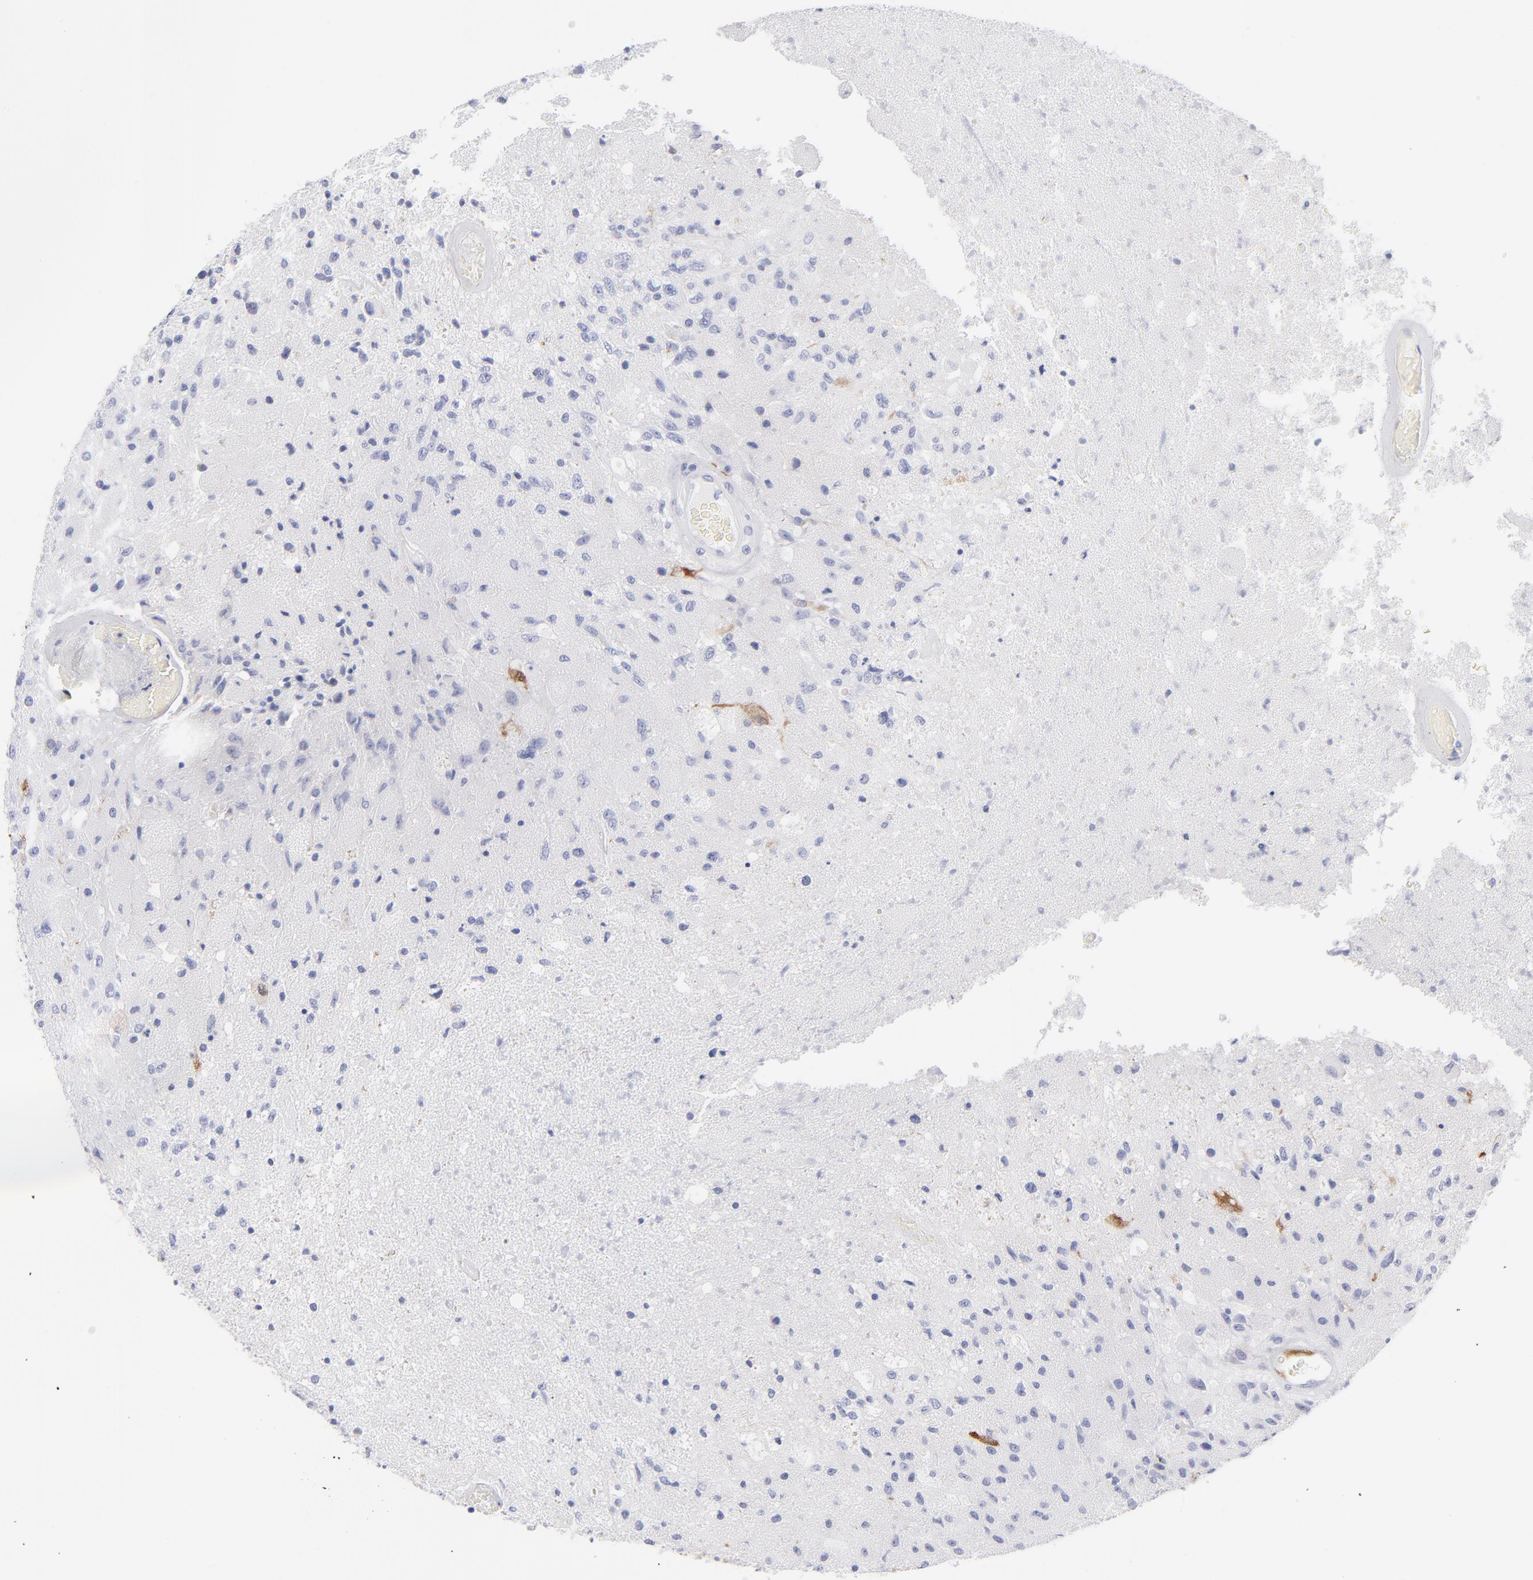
{"staining": {"intensity": "strong", "quantity": "<25%", "location": "cytoplasmic/membranous"}, "tissue": "glioma", "cell_type": "Tumor cells", "image_type": "cancer", "snomed": [{"axis": "morphology", "description": "Normal tissue, NOS"}, {"axis": "morphology", "description": "Glioma, malignant, High grade"}, {"axis": "topography", "description": "Cerebral cortex"}], "caption": "Glioma tissue demonstrates strong cytoplasmic/membranous expression in about <25% of tumor cells", "gene": "CCNB1", "patient": {"sex": "male", "age": 77}}